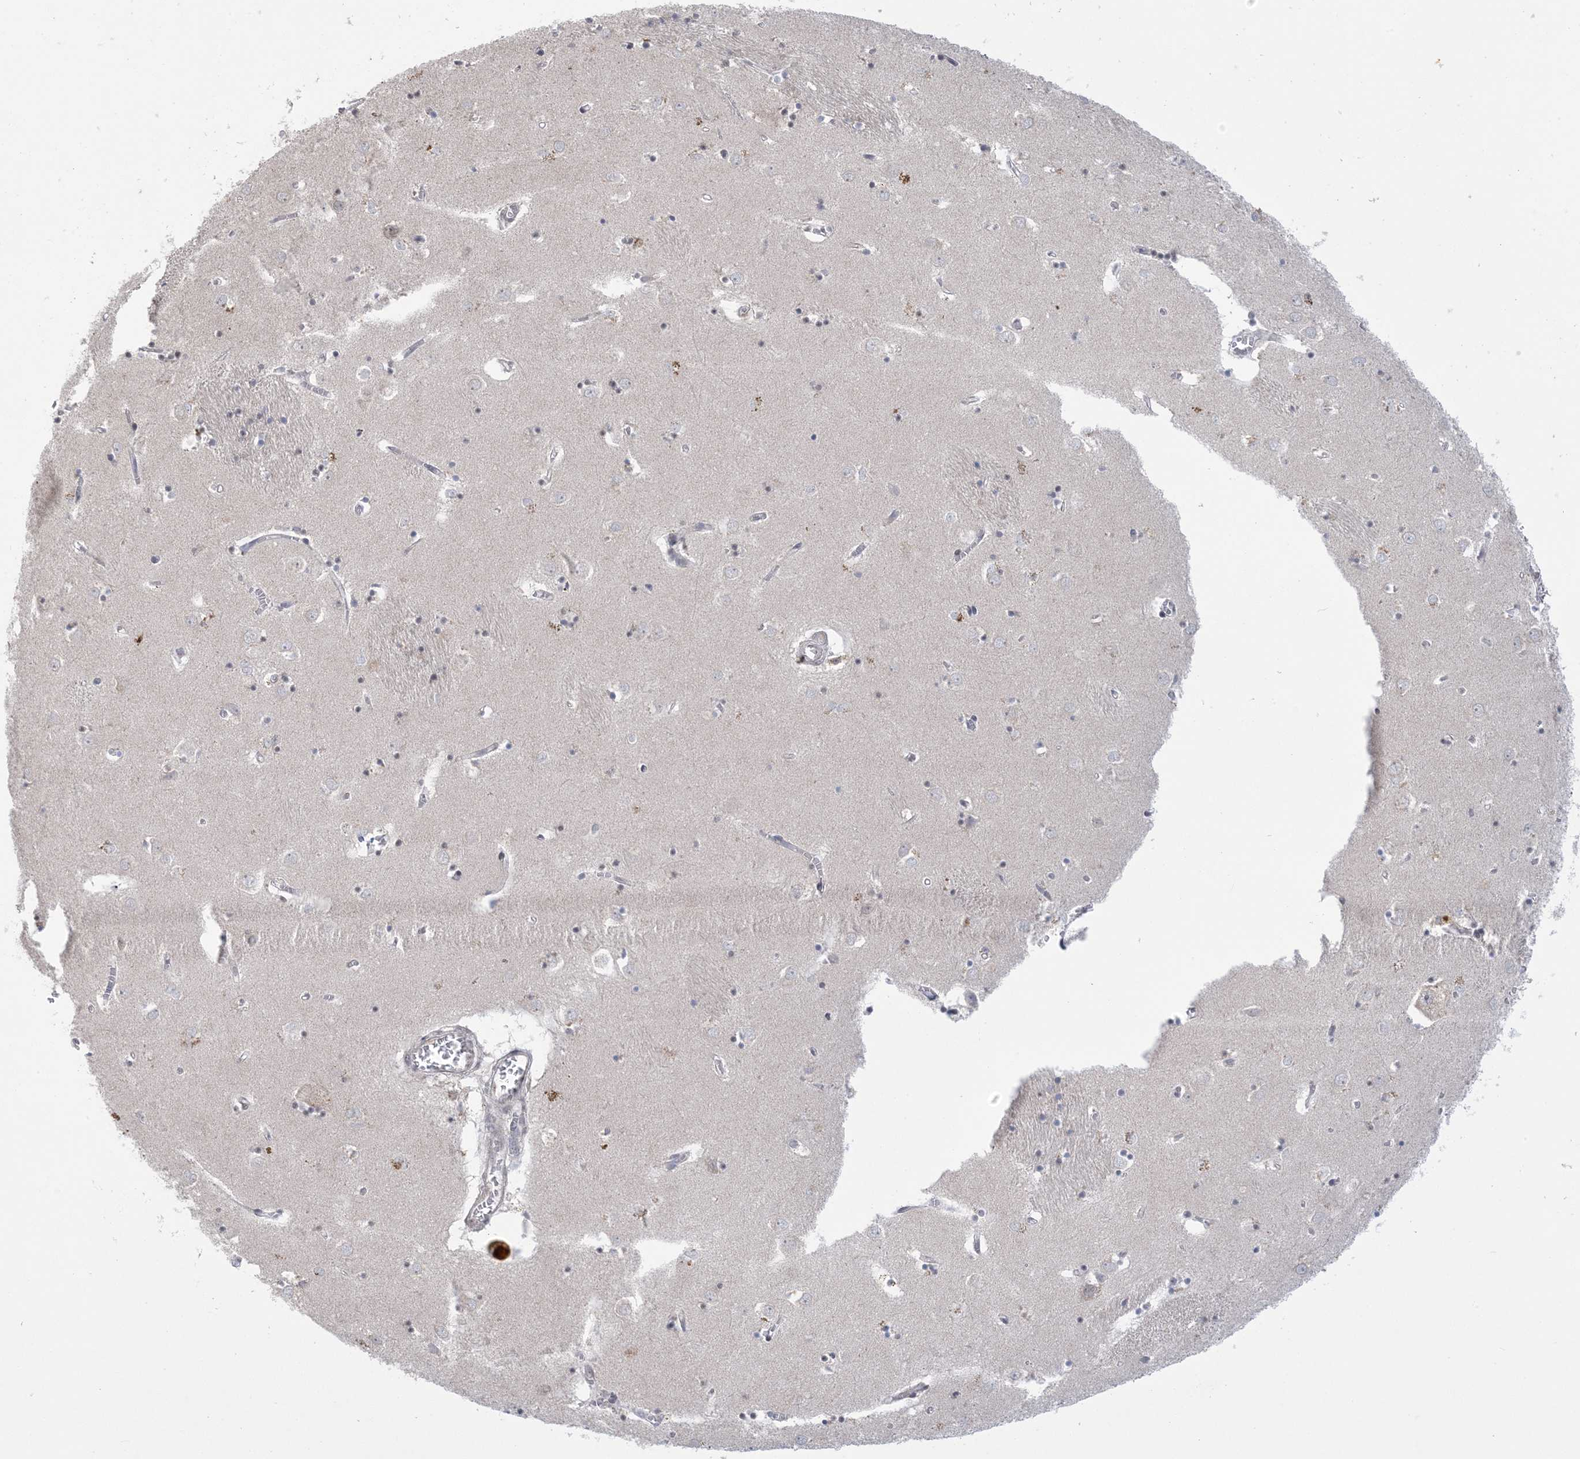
{"staining": {"intensity": "negative", "quantity": "none", "location": "none"}, "tissue": "caudate", "cell_type": "Glial cells", "image_type": "normal", "snomed": [{"axis": "morphology", "description": "Normal tissue, NOS"}, {"axis": "topography", "description": "Lateral ventricle wall"}], "caption": "Immunohistochemical staining of benign caudate displays no significant expression in glial cells. Brightfield microscopy of IHC stained with DAB (3,3'-diaminobenzidine) (brown) and hematoxylin (blue), captured at high magnification.", "gene": "TRMT10C", "patient": {"sex": "male", "age": 70}}